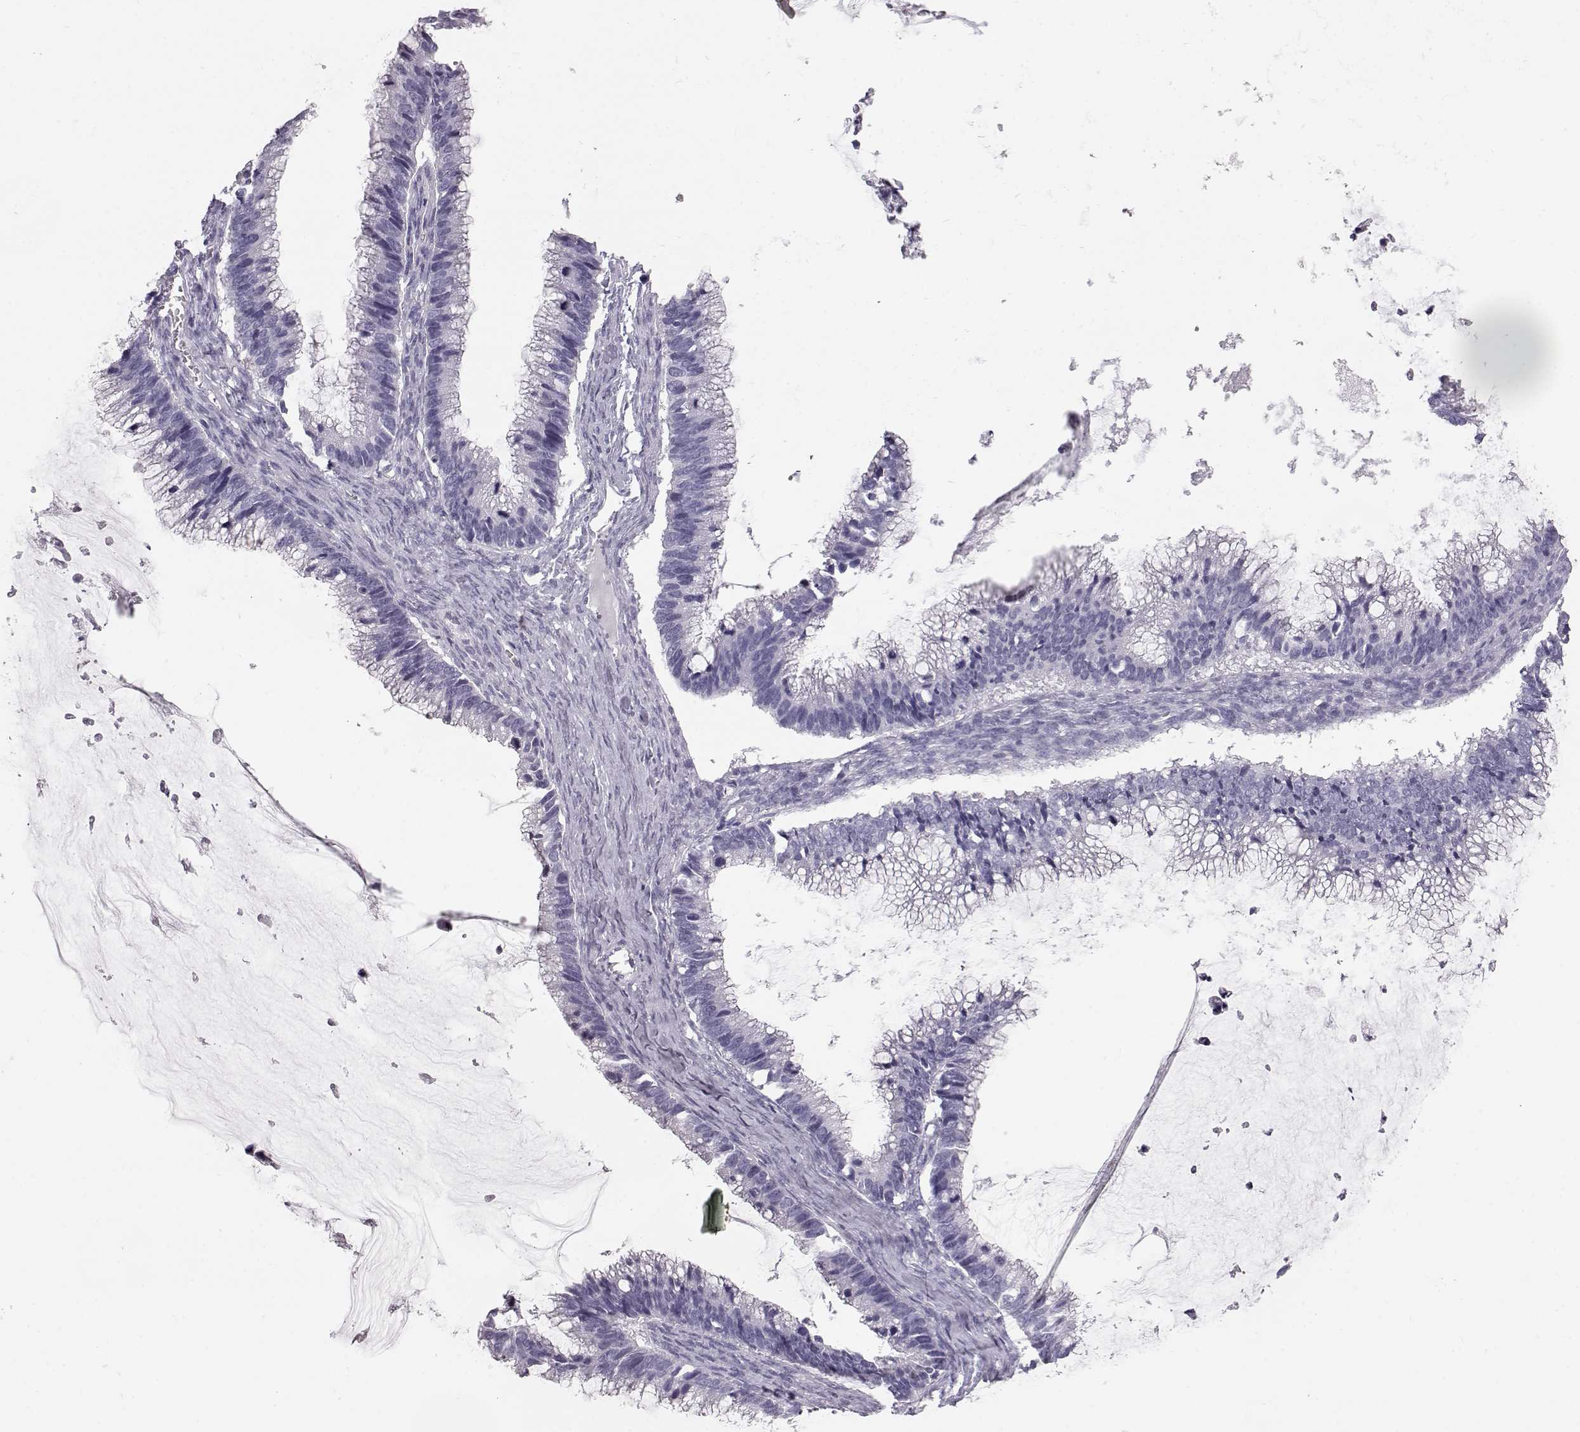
{"staining": {"intensity": "negative", "quantity": "none", "location": "none"}, "tissue": "ovarian cancer", "cell_type": "Tumor cells", "image_type": "cancer", "snomed": [{"axis": "morphology", "description": "Cystadenocarcinoma, mucinous, NOS"}, {"axis": "topography", "description": "Ovary"}], "caption": "This image is of mucinous cystadenocarcinoma (ovarian) stained with immunohistochemistry to label a protein in brown with the nuclei are counter-stained blue. There is no expression in tumor cells.", "gene": "KRT33A", "patient": {"sex": "female", "age": 38}}